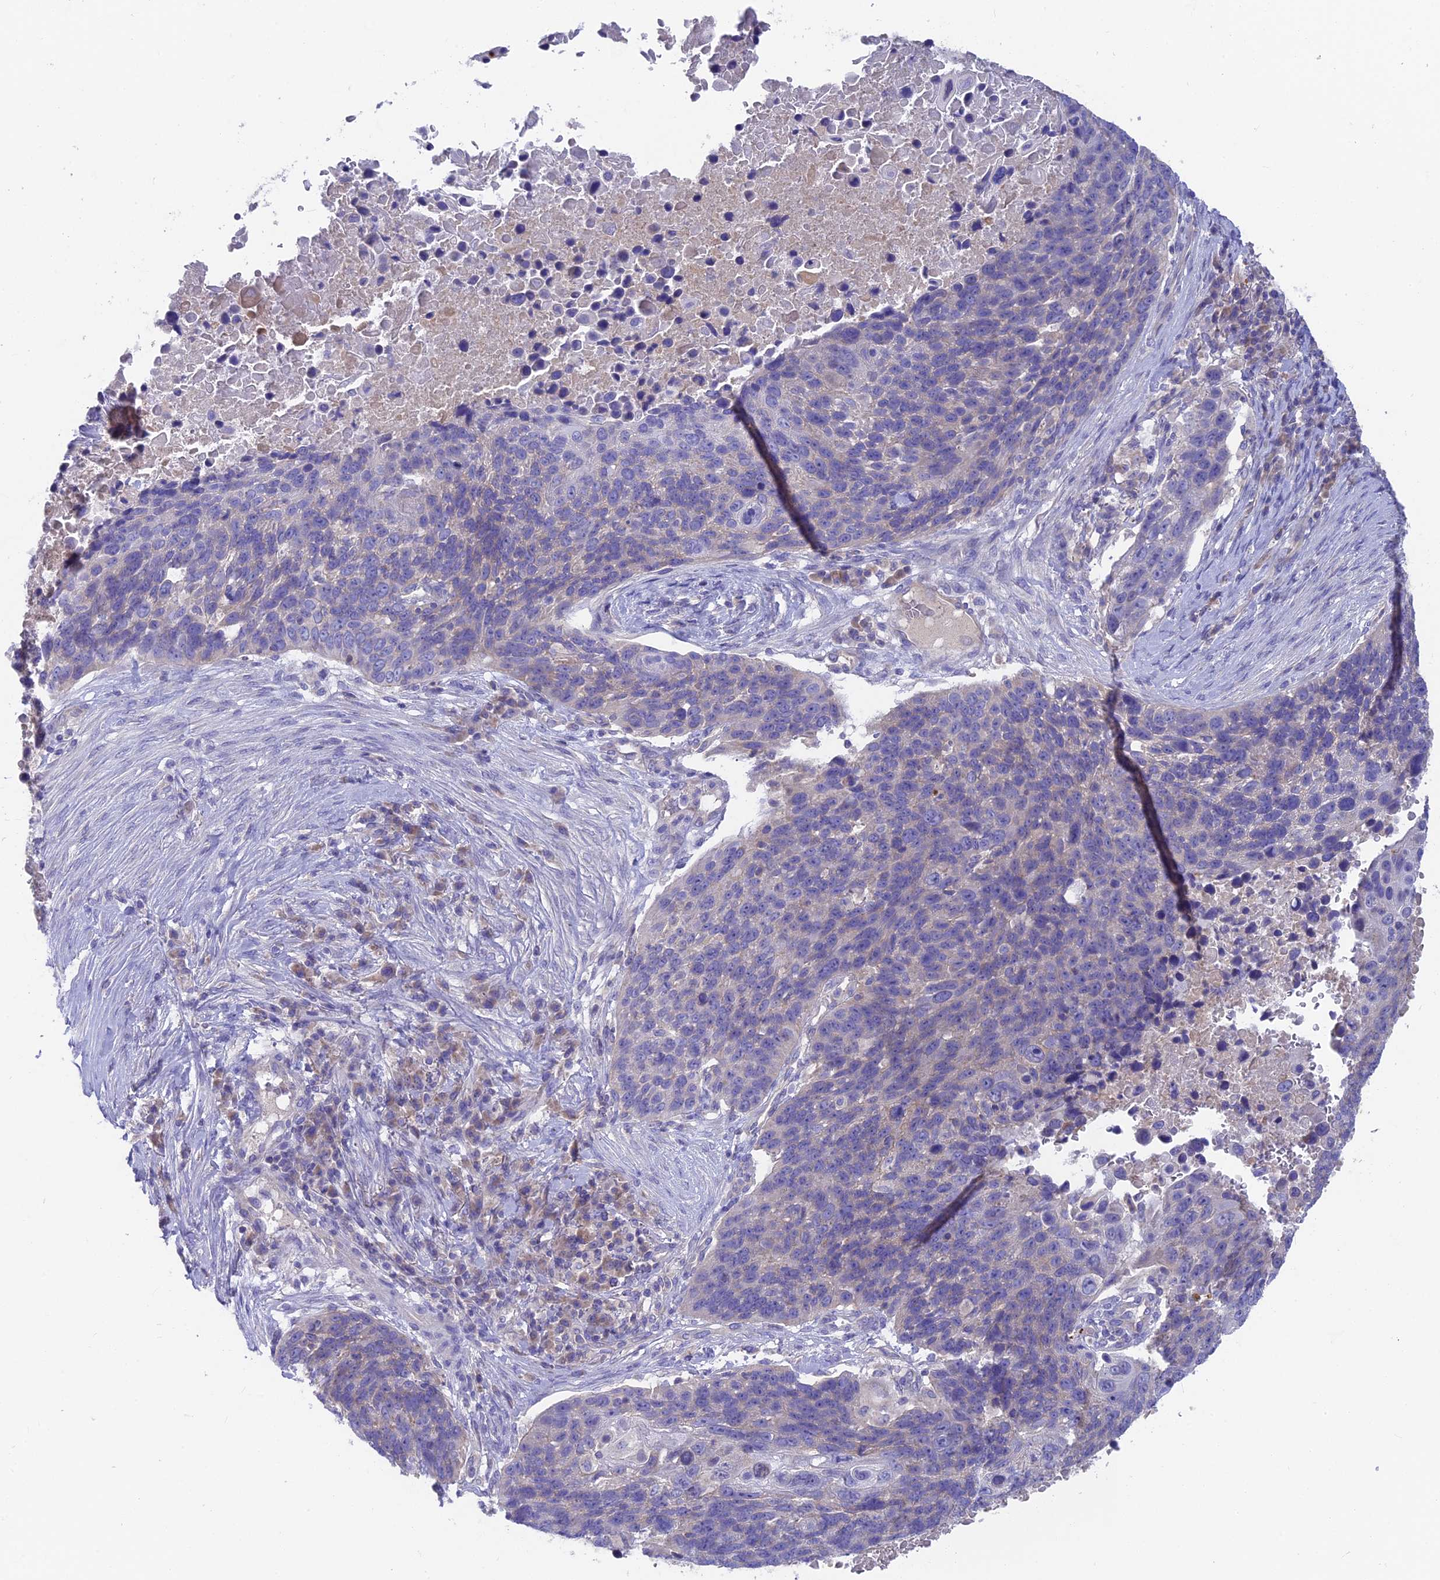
{"staining": {"intensity": "negative", "quantity": "none", "location": "none"}, "tissue": "lung cancer", "cell_type": "Tumor cells", "image_type": "cancer", "snomed": [{"axis": "morphology", "description": "Normal tissue, NOS"}, {"axis": "morphology", "description": "Squamous cell carcinoma, NOS"}, {"axis": "topography", "description": "Lymph node"}, {"axis": "topography", "description": "Lung"}], "caption": "High magnification brightfield microscopy of squamous cell carcinoma (lung) stained with DAB (3,3'-diaminobenzidine) (brown) and counterstained with hematoxylin (blue): tumor cells show no significant positivity.", "gene": "PZP", "patient": {"sex": "male", "age": 66}}